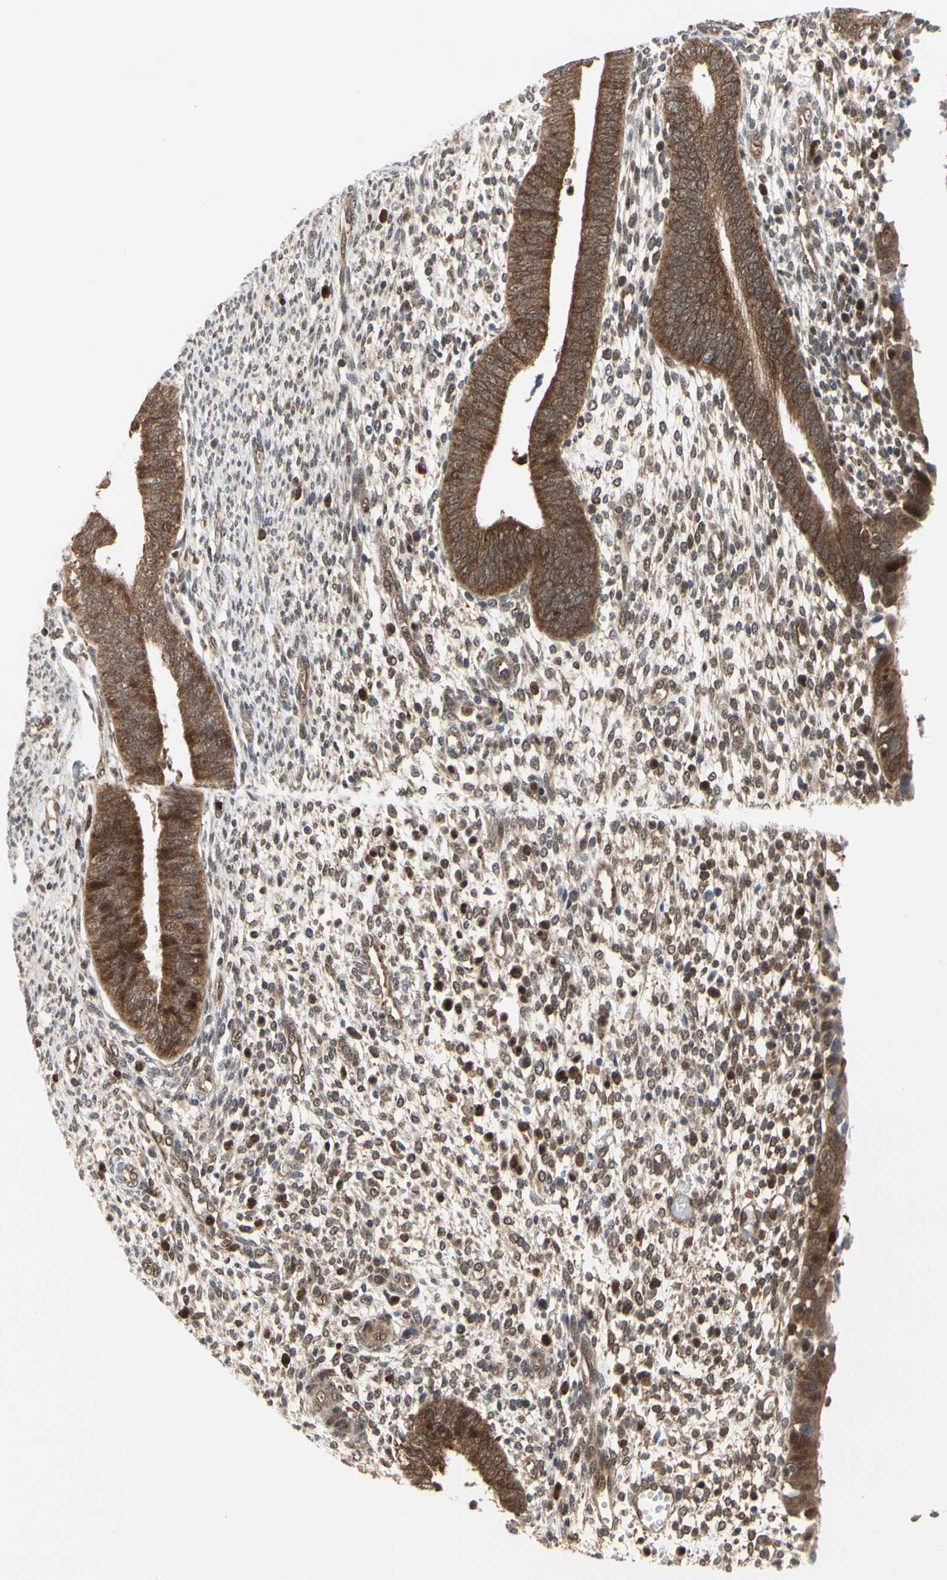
{"staining": {"intensity": "weak", "quantity": ">75%", "location": "cytoplasmic/membranous"}, "tissue": "endometrium", "cell_type": "Cells in endometrial stroma", "image_type": "normal", "snomed": [{"axis": "morphology", "description": "Normal tissue, NOS"}, {"axis": "topography", "description": "Endometrium"}], "caption": "Approximately >75% of cells in endometrial stroma in benign human endometrium reveal weak cytoplasmic/membranous protein staining as visualized by brown immunohistochemical staining.", "gene": "CDK5", "patient": {"sex": "female", "age": 35}}